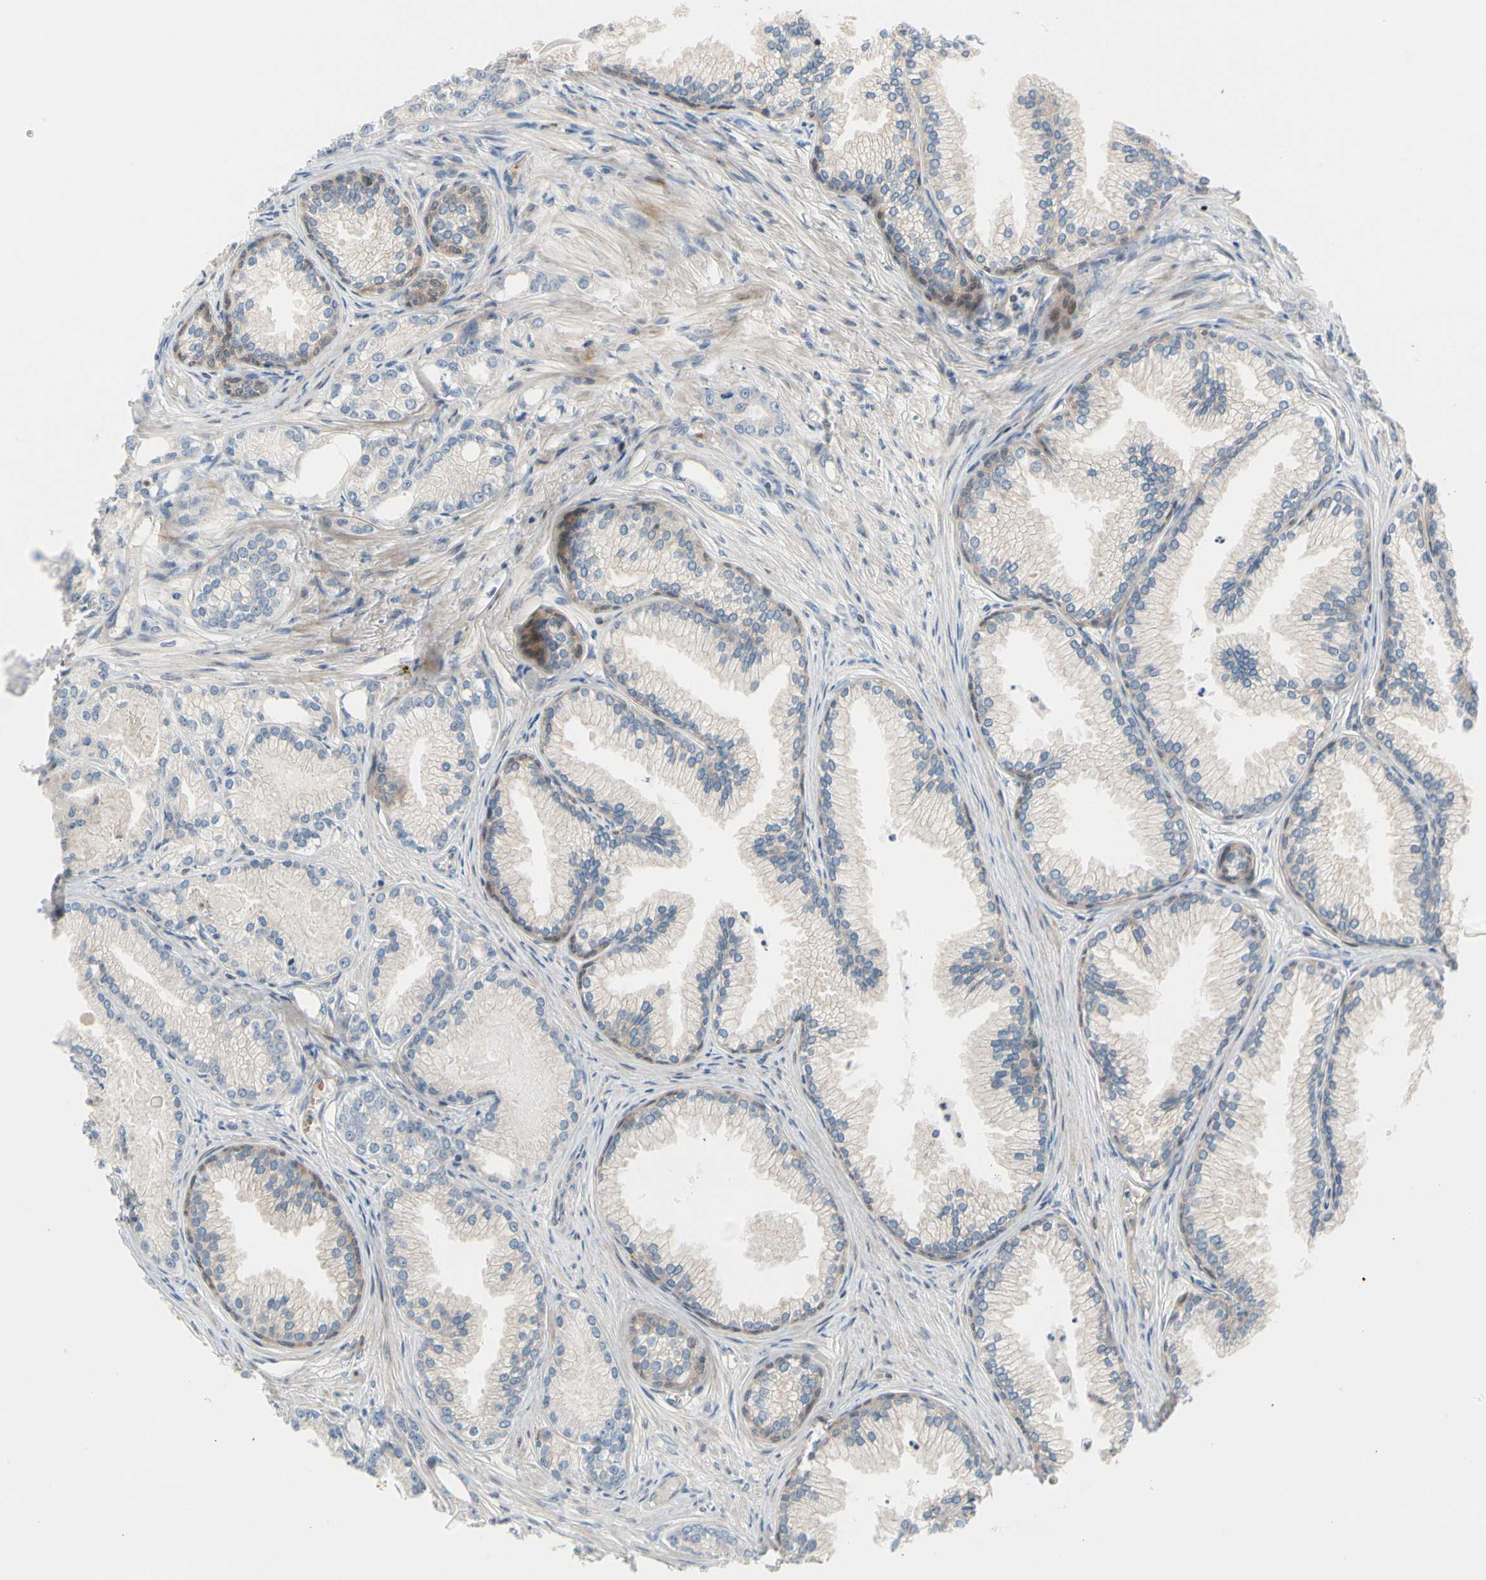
{"staining": {"intensity": "negative", "quantity": "none", "location": "none"}, "tissue": "prostate cancer", "cell_type": "Tumor cells", "image_type": "cancer", "snomed": [{"axis": "morphology", "description": "Adenocarcinoma, Low grade"}, {"axis": "topography", "description": "Prostate"}], "caption": "Protein analysis of prostate cancer displays no significant staining in tumor cells.", "gene": "MAP3K3", "patient": {"sex": "male", "age": 72}}